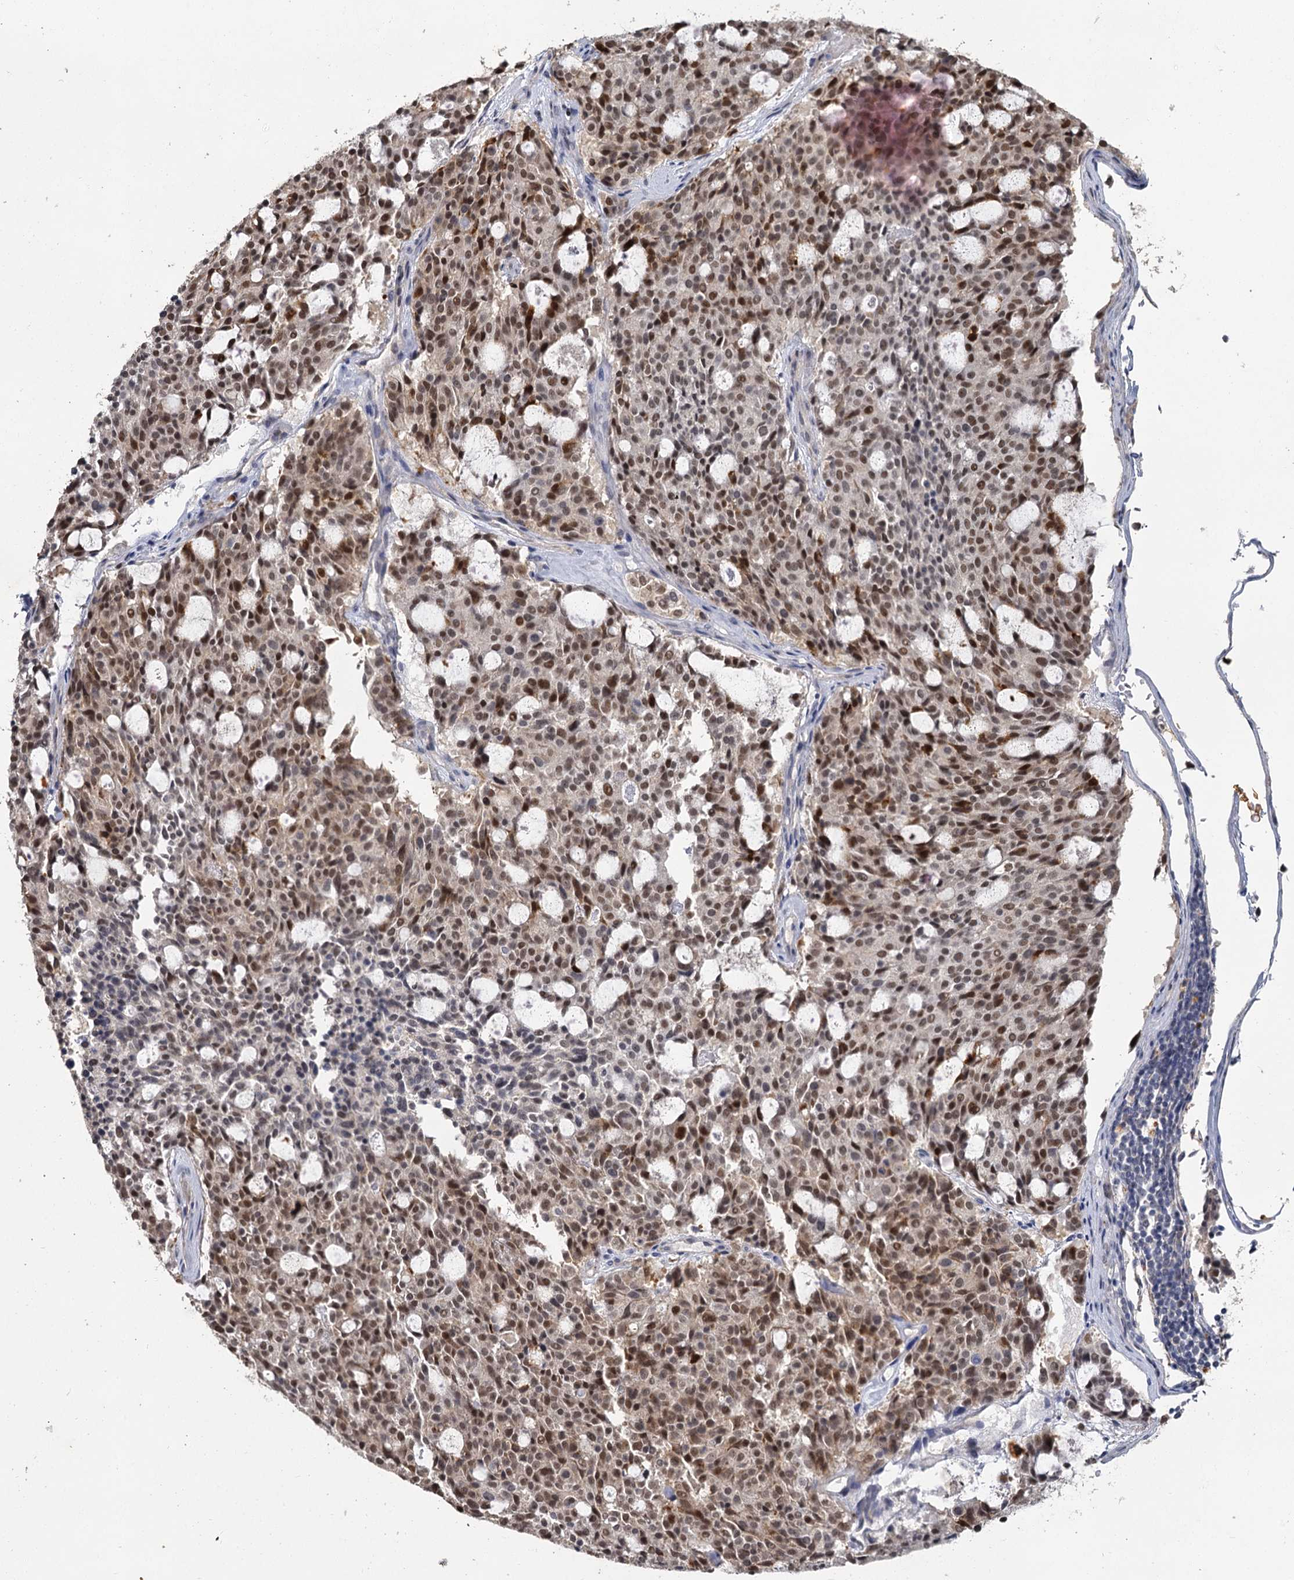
{"staining": {"intensity": "moderate", "quantity": ">75%", "location": "nuclear"}, "tissue": "carcinoid", "cell_type": "Tumor cells", "image_type": "cancer", "snomed": [{"axis": "morphology", "description": "Carcinoid, malignant, NOS"}, {"axis": "topography", "description": "Pancreas"}], "caption": "Immunohistochemistry (IHC) of carcinoid reveals medium levels of moderate nuclear staining in approximately >75% of tumor cells. (DAB IHC with brightfield microscopy, high magnification).", "gene": "MUCL1", "patient": {"sex": "female", "age": 54}}